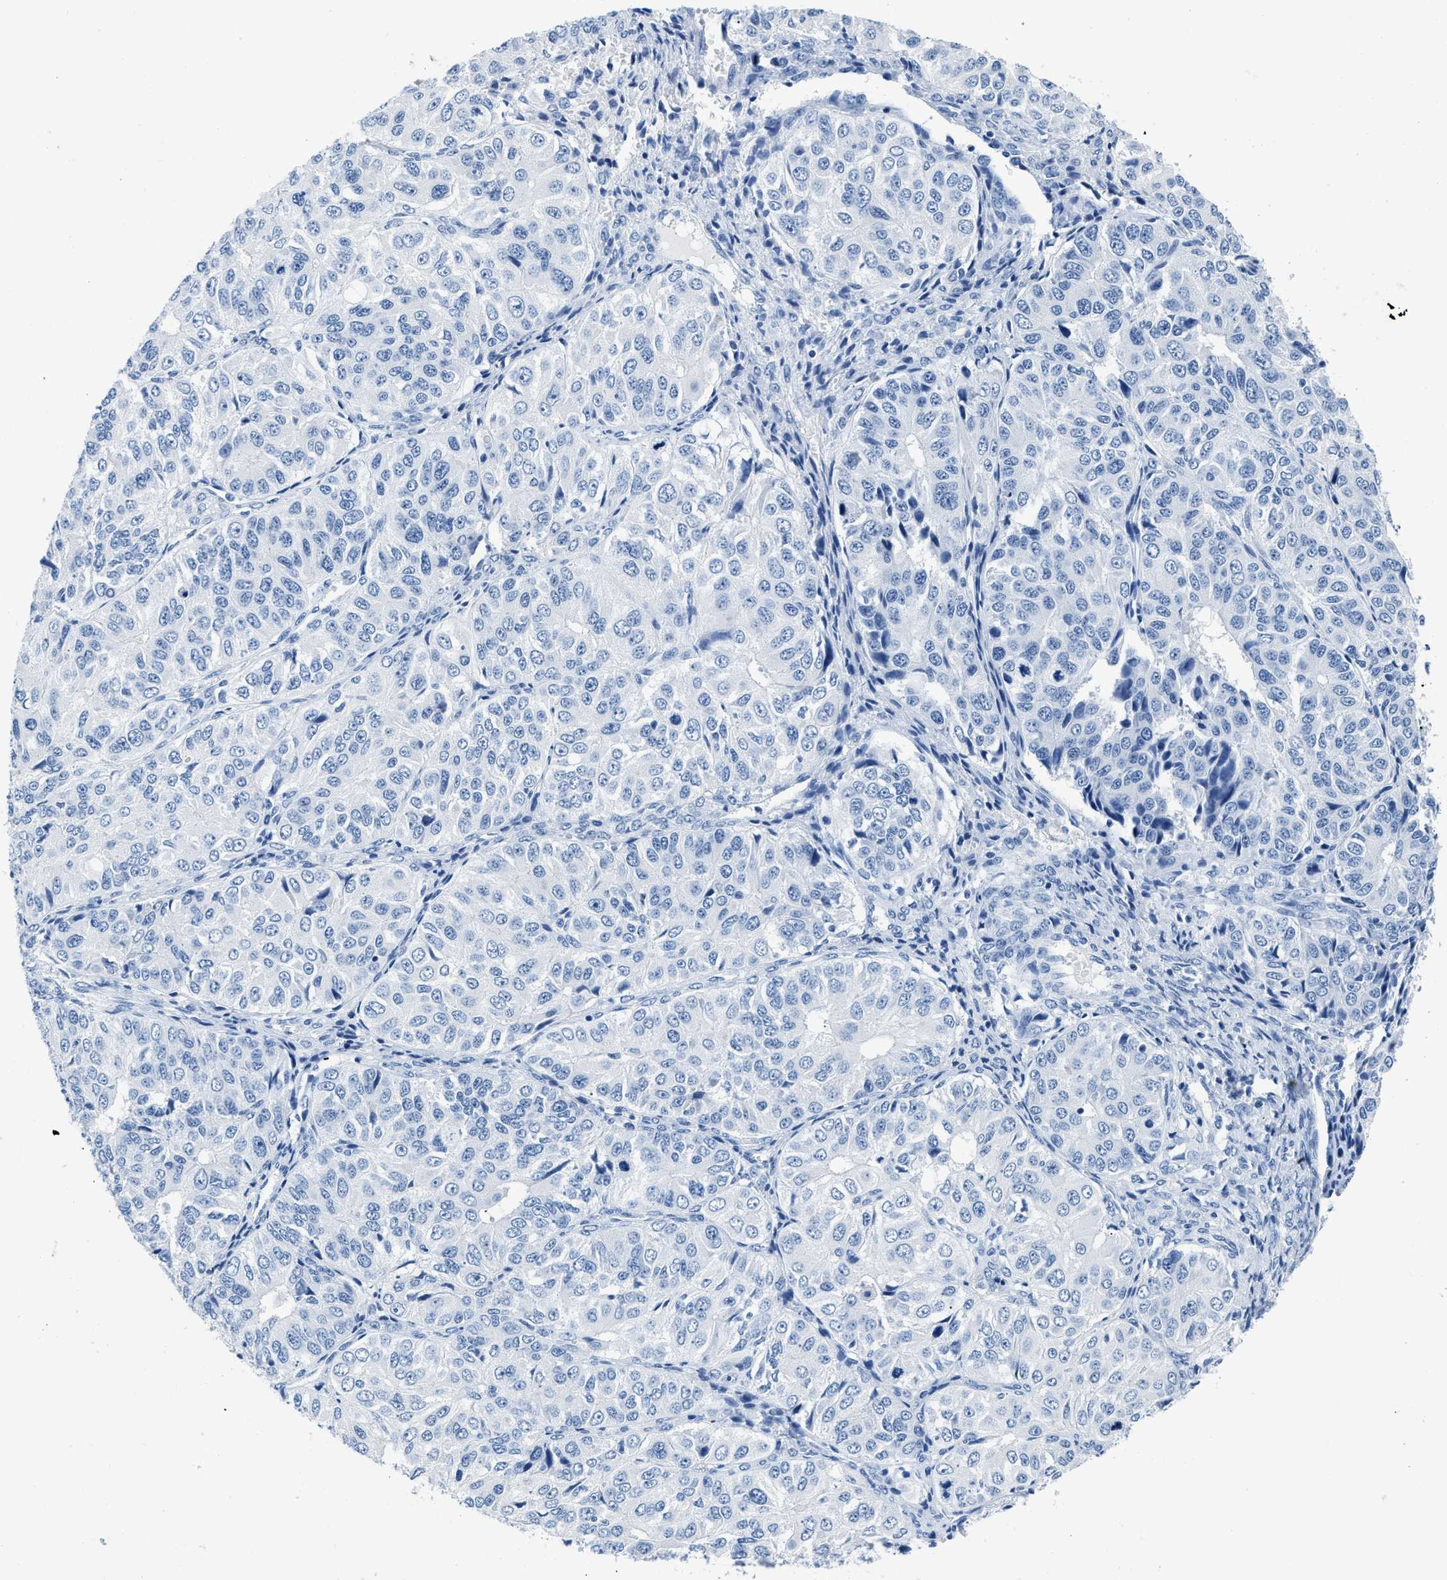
{"staining": {"intensity": "negative", "quantity": "none", "location": "none"}, "tissue": "ovarian cancer", "cell_type": "Tumor cells", "image_type": "cancer", "snomed": [{"axis": "morphology", "description": "Carcinoma, endometroid"}, {"axis": "topography", "description": "Ovary"}], "caption": "Immunohistochemical staining of ovarian cancer shows no significant staining in tumor cells.", "gene": "NFATC2", "patient": {"sex": "female", "age": 51}}